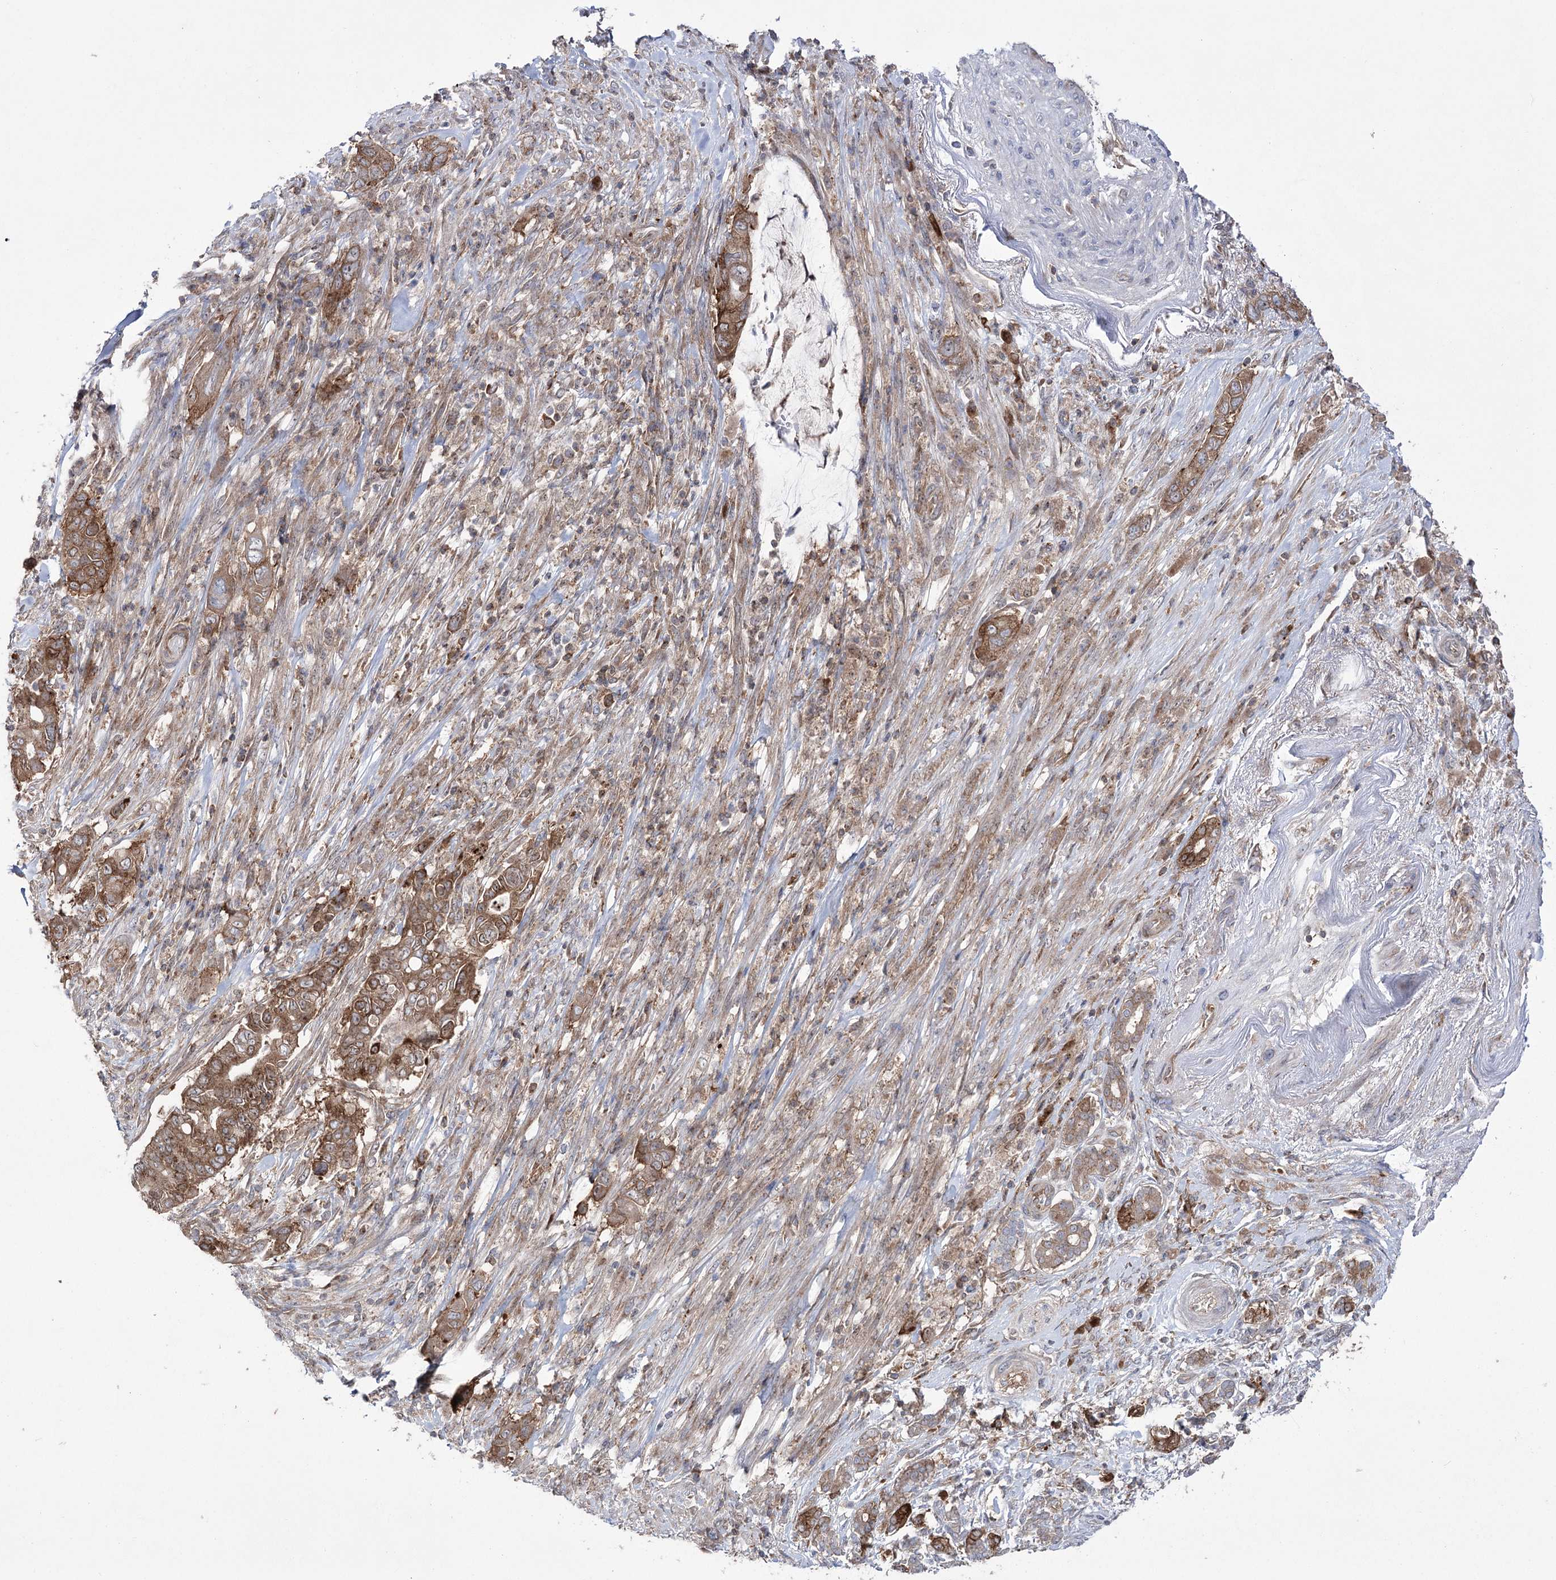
{"staining": {"intensity": "moderate", "quantity": ">75%", "location": "cytoplasmic/membranous"}, "tissue": "pancreatic cancer", "cell_type": "Tumor cells", "image_type": "cancer", "snomed": [{"axis": "morphology", "description": "Adenocarcinoma, NOS"}, {"axis": "topography", "description": "Pancreas"}], "caption": "IHC of human pancreatic adenocarcinoma exhibits medium levels of moderate cytoplasmic/membranous positivity in about >75% of tumor cells.", "gene": "ZNF622", "patient": {"sex": "male", "age": 68}}